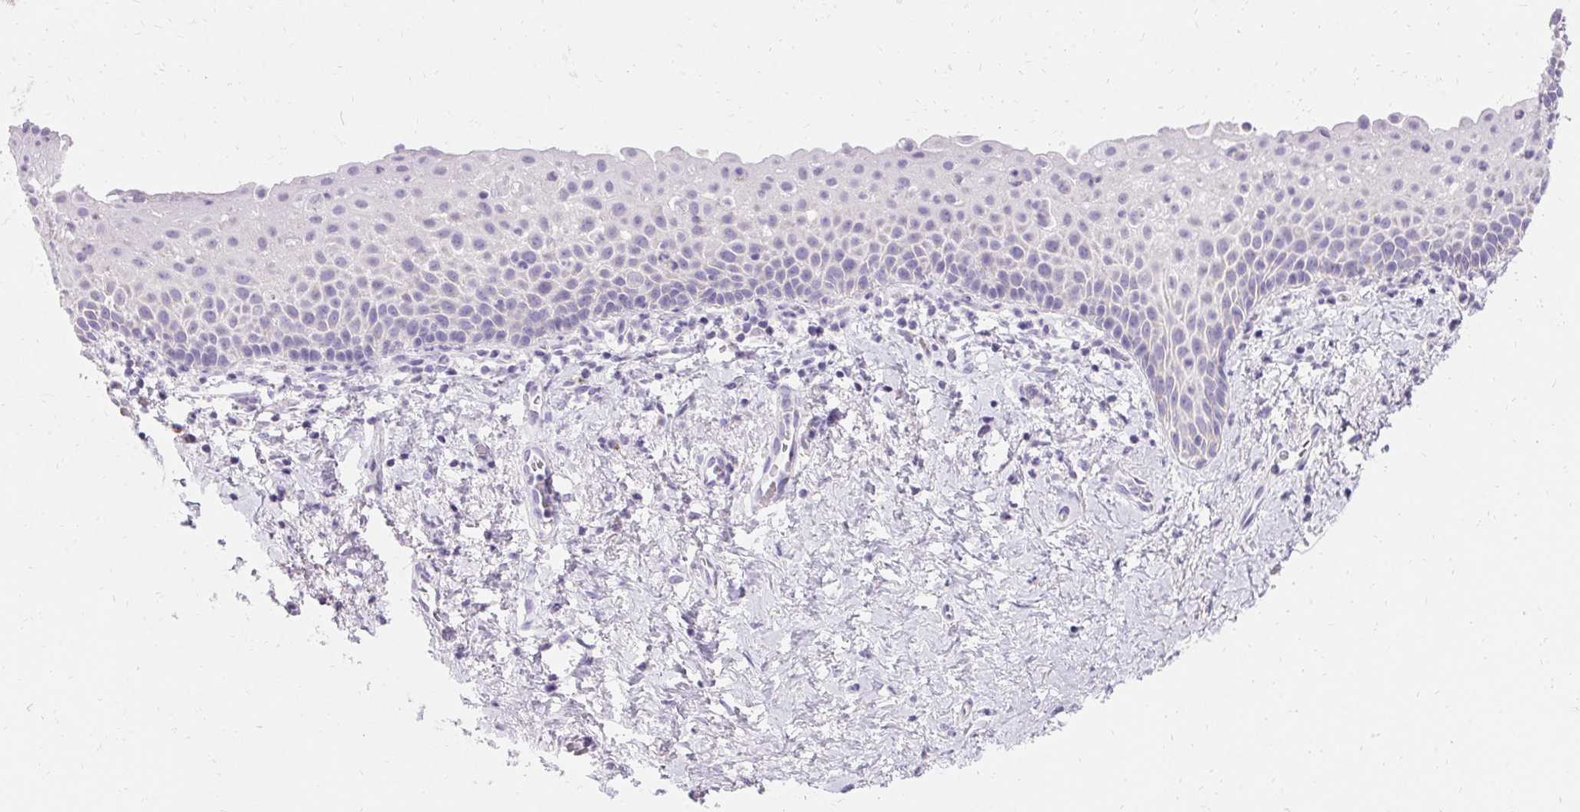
{"staining": {"intensity": "negative", "quantity": "none", "location": "none"}, "tissue": "vagina", "cell_type": "Squamous epithelial cells", "image_type": "normal", "snomed": [{"axis": "morphology", "description": "Normal tissue, NOS"}, {"axis": "topography", "description": "Vagina"}], "caption": "Immunohistochemistry of normal vagina displays no positivity in squamous epithelial cells. (Stains: DAB (3,3'-diaminobenzidine) immunohistochemistry with hematoxylin counter stain, Microscopy: brightfield microscopy at high magnification).", "gene": "ASGR2", "patient": {"sex": "female", "age": 61}}